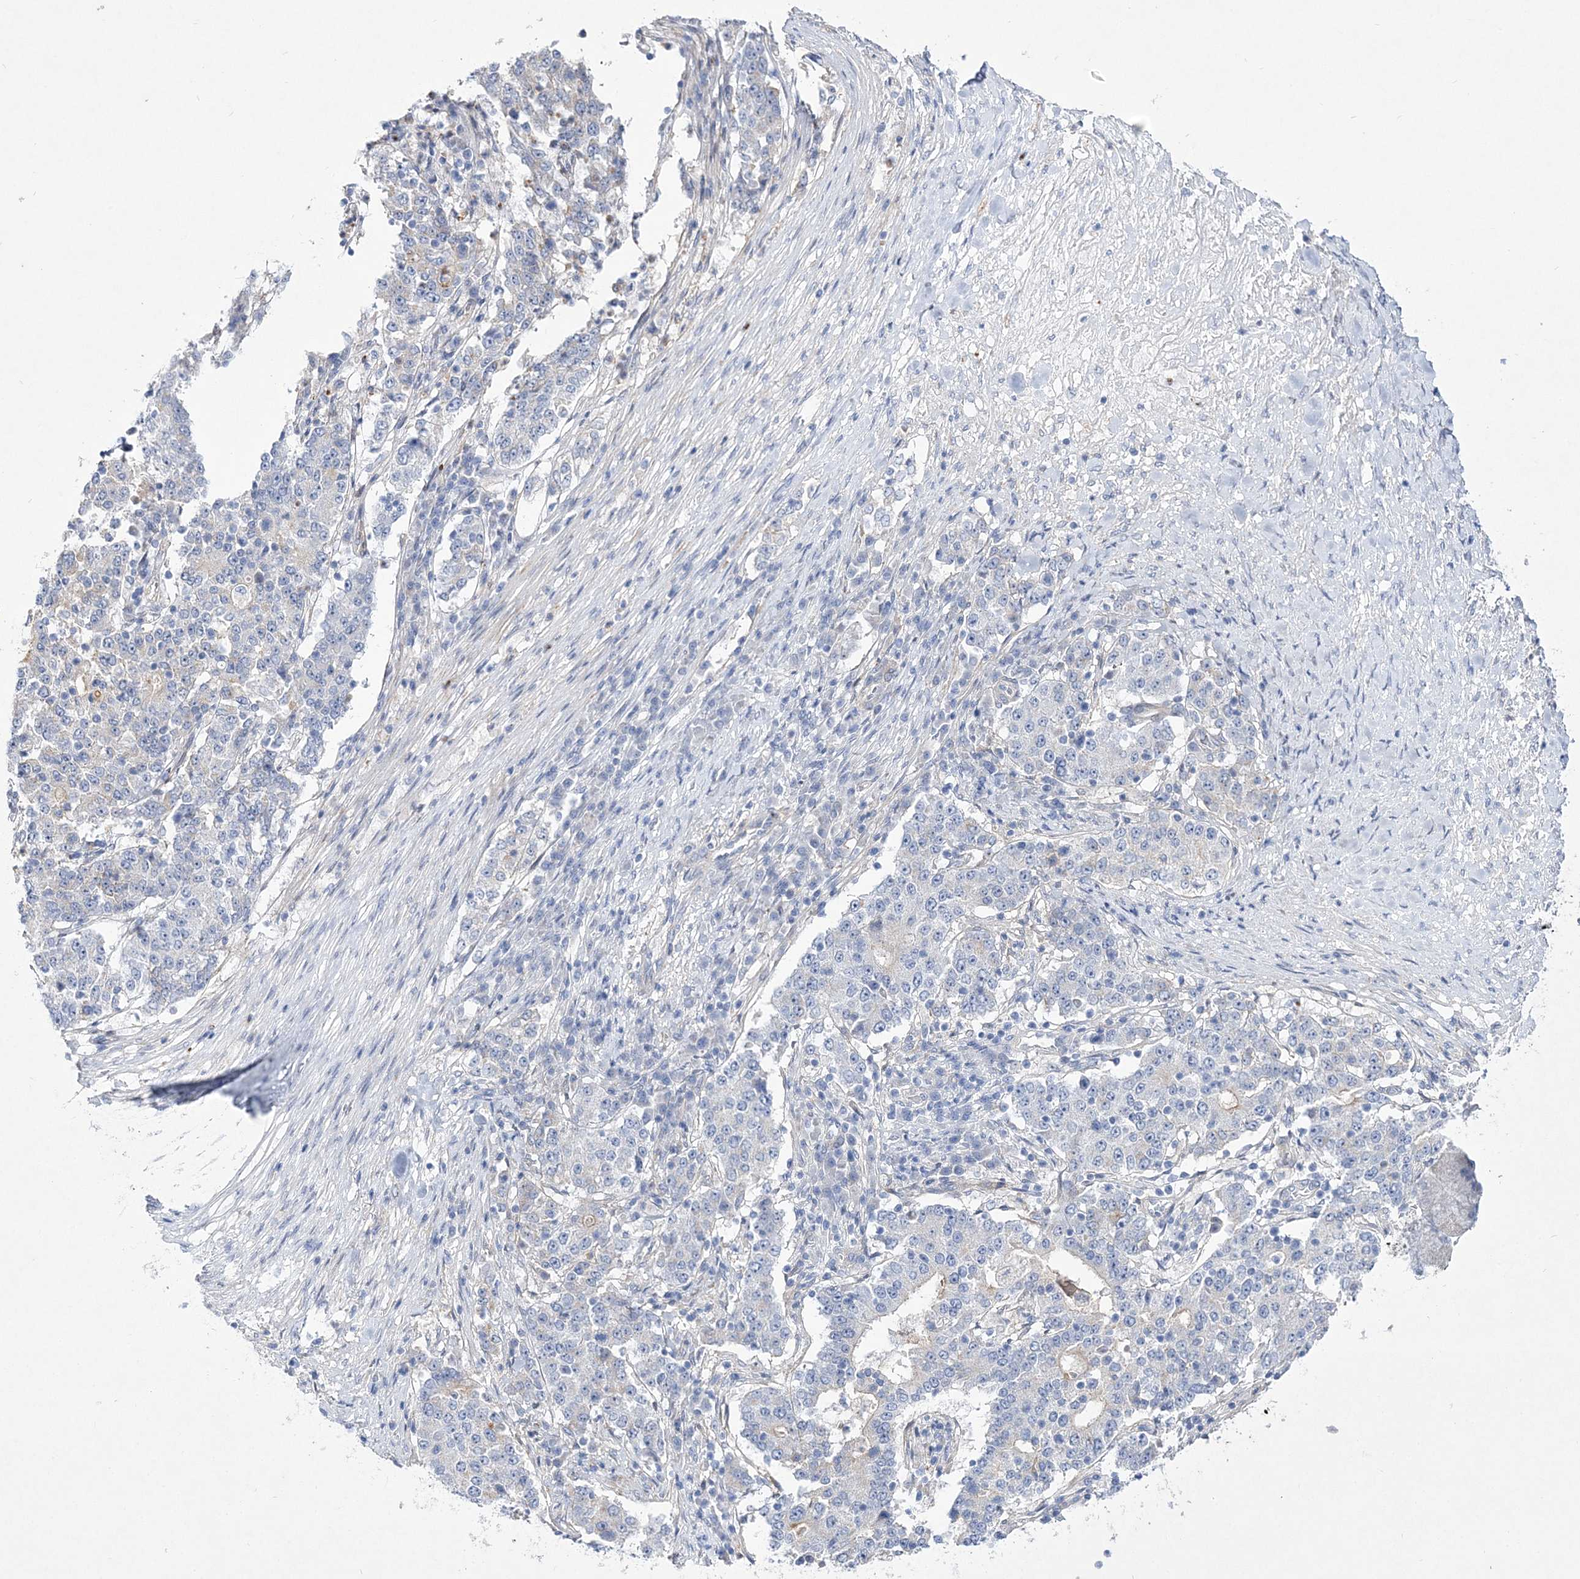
{"staining": {"intensity": "negative", "quantity": "none", "location": "none"}, "tissue": "stomach cancer", "cell_type": "Tumor cells", "image_type": "cancer", "snomed": [{"axis": "morphology", "description": "Adenocarcinoma, NOS"}, {"axis": "topography", "description": "Stomach"}], "caption": "Immunohistochemical staining of adenocarcinoma (stomach) shows no significant staining in tumor cells.", "gene": "ANO1", "patient": {"sex": "male", "age": 59}}